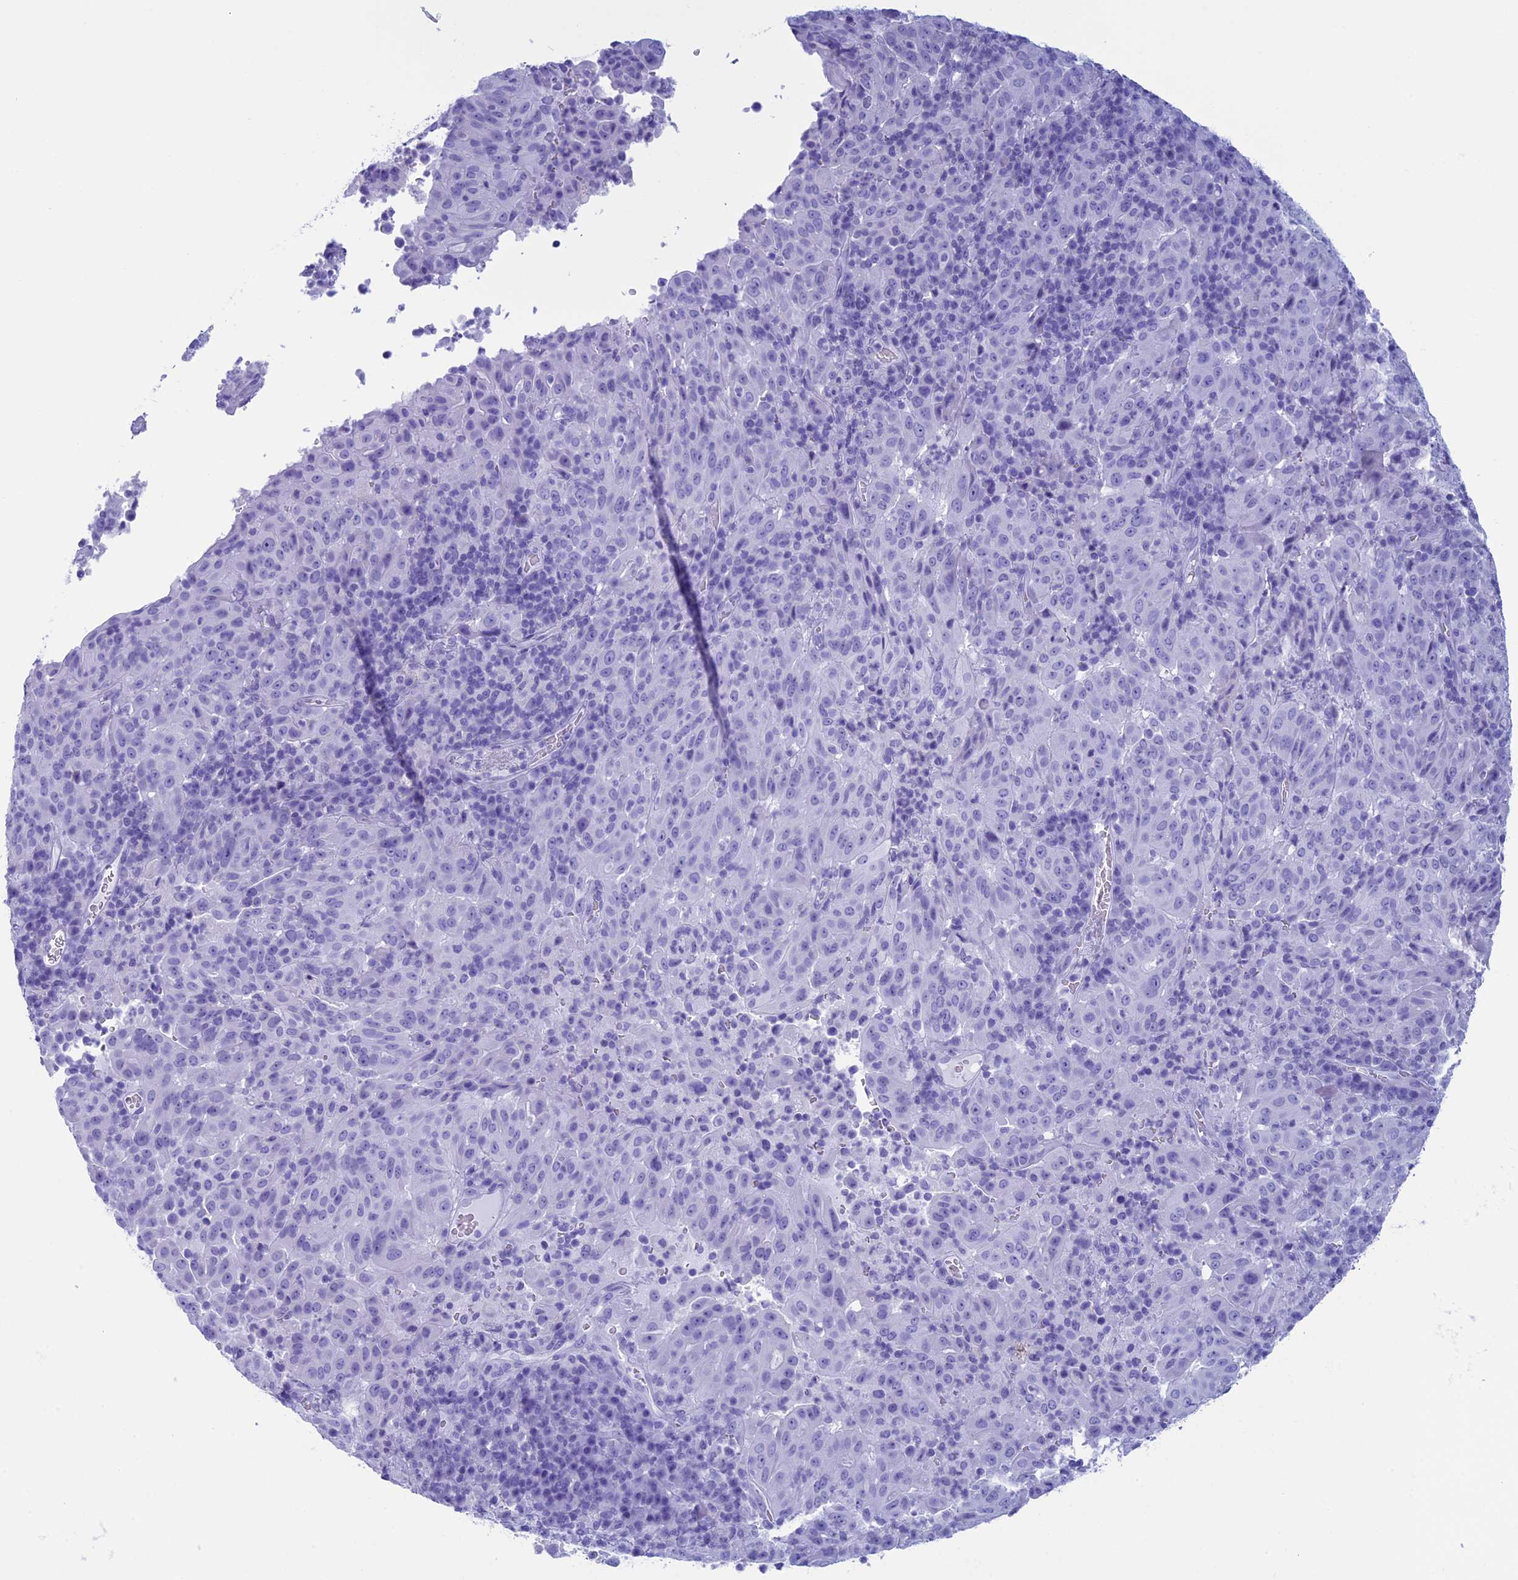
{"staining": {"intensity": "negative", "quantity": "none", "location": "none"}, "tissue": "pancreatic cancer", "cell_type": "Tumor cells", "image_type": "cancer", "snomed": [{"axis": "morphology", "description": "Adenocarcinoma, NOS"}, {"axis": "topography", "description": "Pancreas"}], "caption": "The photomicrograph shows no significant positivity in tumor cells of pancreatic adenocarcinoma.", "gene": "FAM169A", "patient": {"sex": "male", "age": 63}}